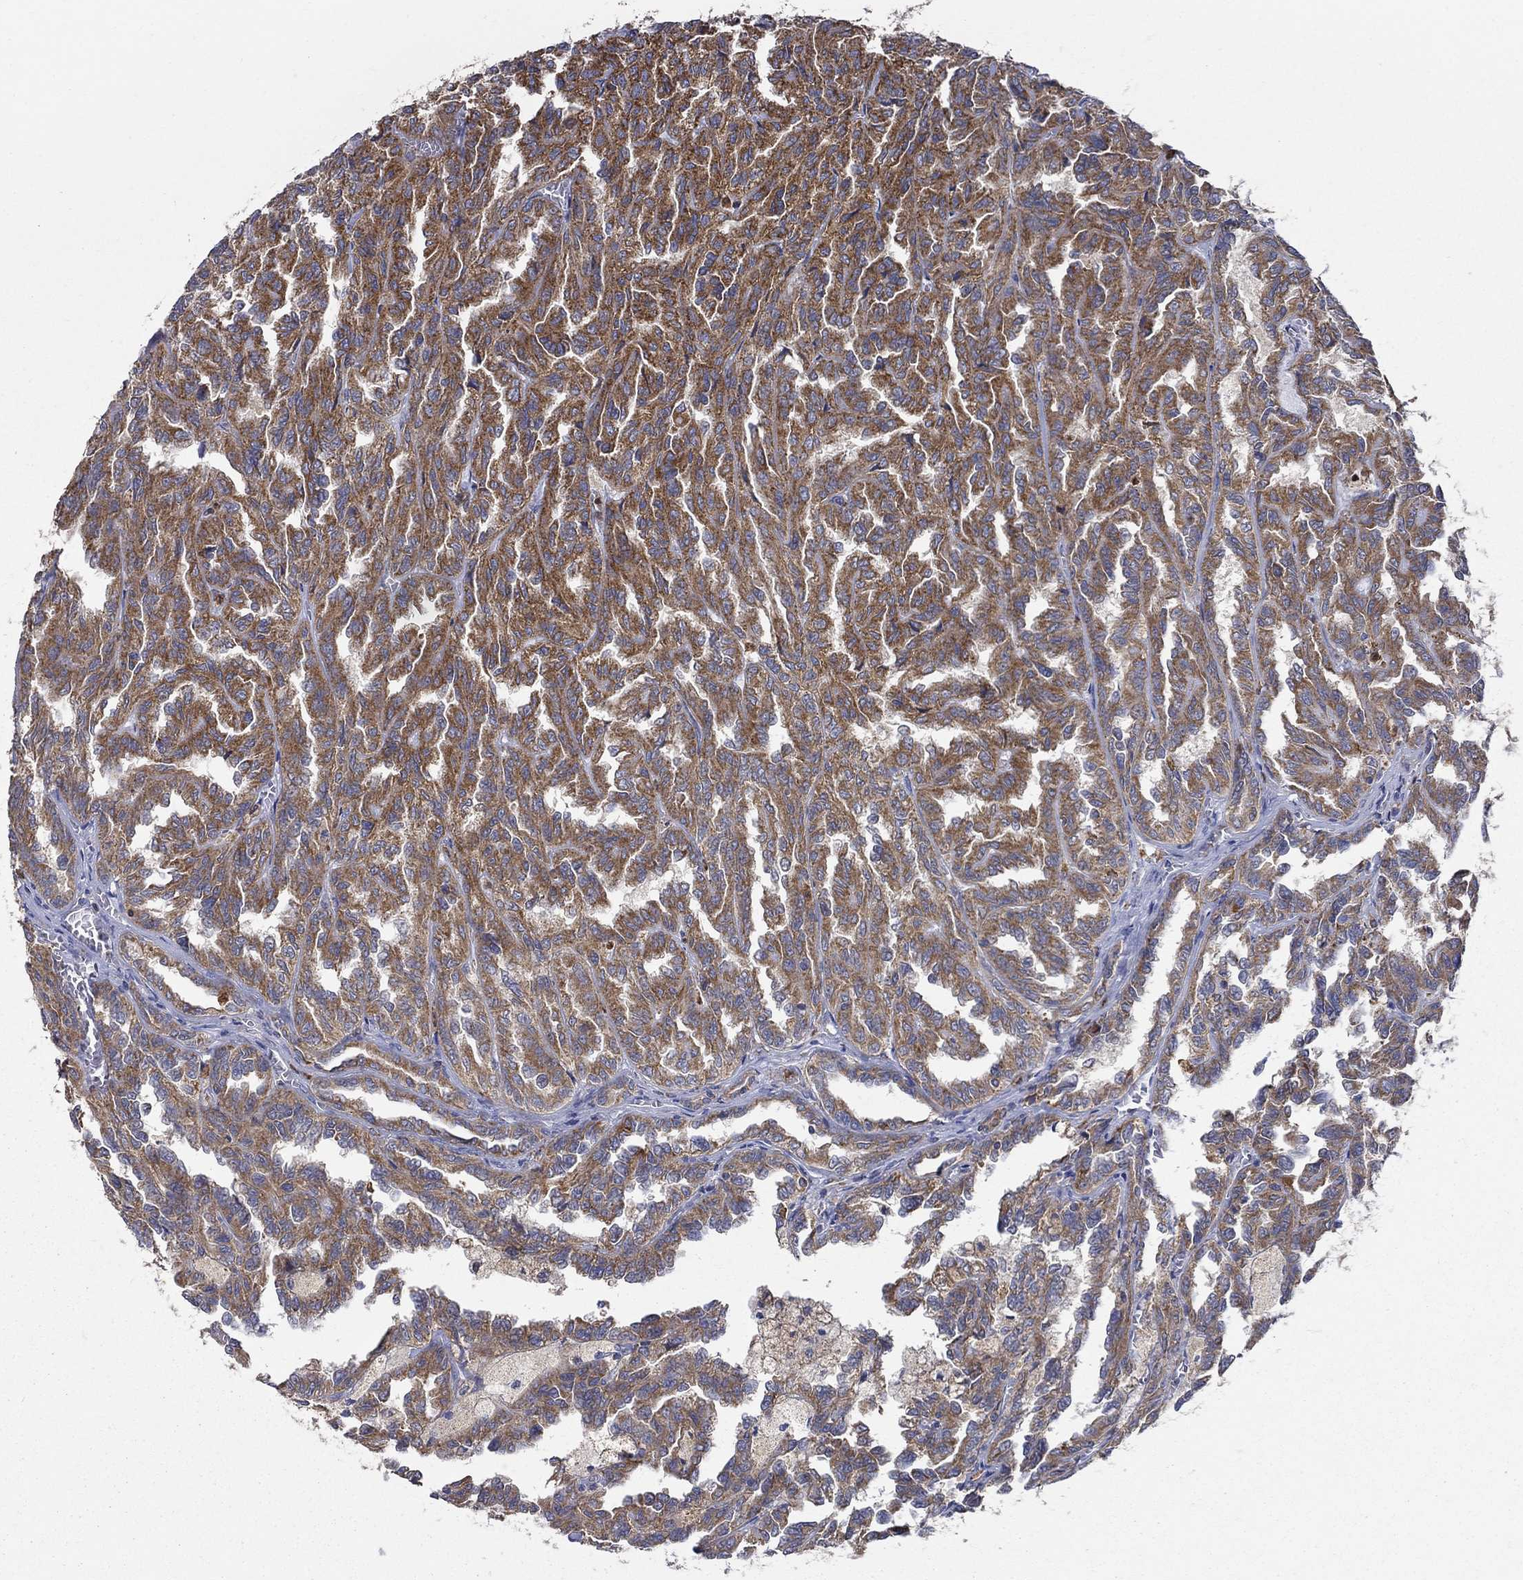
{"staining": {"intensity": "strong", "quantity": ">75%", "location": "cytoplasmic/membranous"}, "tissue": "renal cancer", "cell_type": "Tumor cells", "image_type": "cancer", "snomed": [{"axis": "morphology", "description": "Adenocarcinoma, NOS"}, {"axis": "topography", "description": "Kidney"}], "caption": "Renal cancer tissue reveals strong cytoplasmic/membranous expression in about >75% of tumor cells", "gene": "PRDX4", "patient": {"sex": "male", "age": 79}}